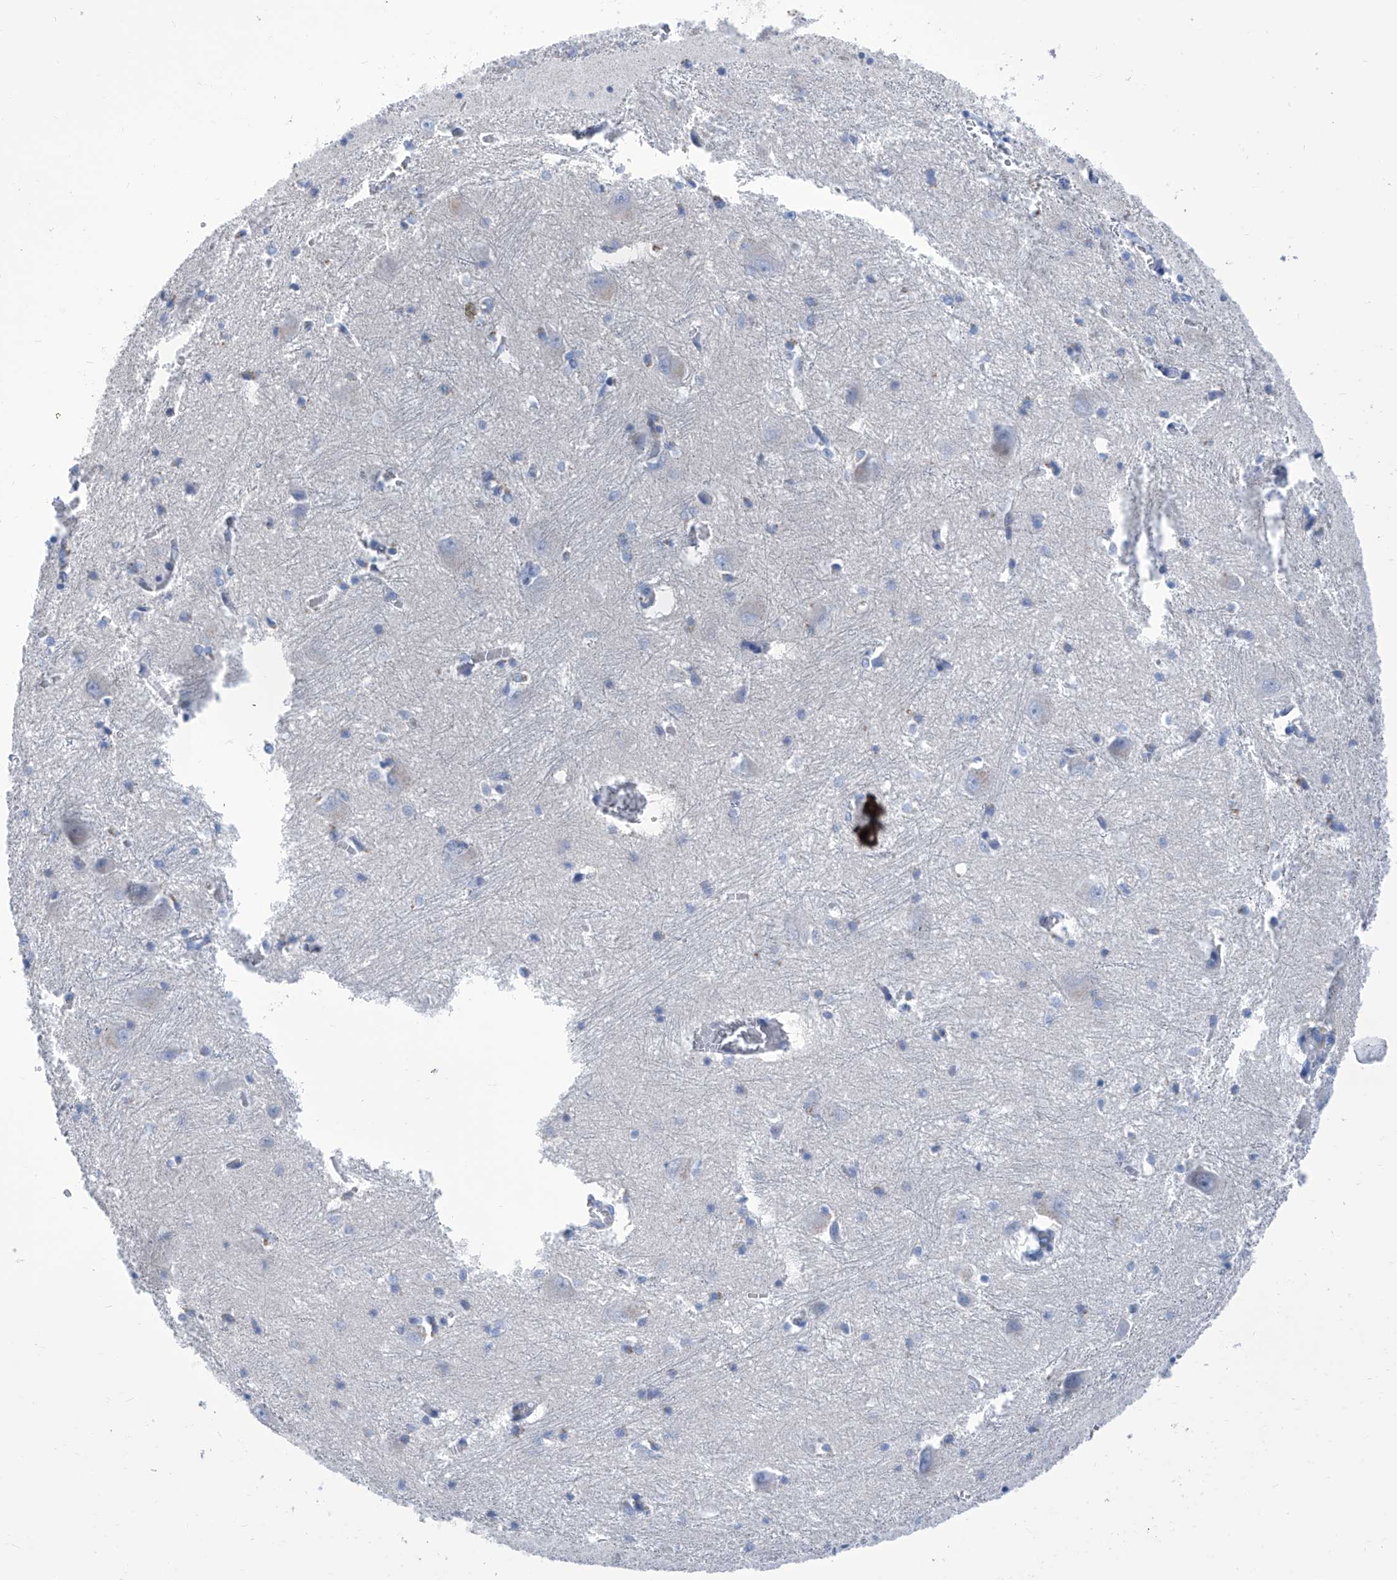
{"staining": {"intensity": "negative", "quantity": "none", "location": "none"}, "tissue": "caudate", "cell_type": "Glial cells", "image_type": "normal", "snomed": [{"axis": "morphology", "description": "Normal tissue, NOS"}, {"axis": "topography", "description": "Lateral ventricle wall"}], "caption": "Protein analysis of benign caudate shows no significant staining in glial cells.", "gene": "IMPA2", "patient": {"sex": "male", "age": 37}}